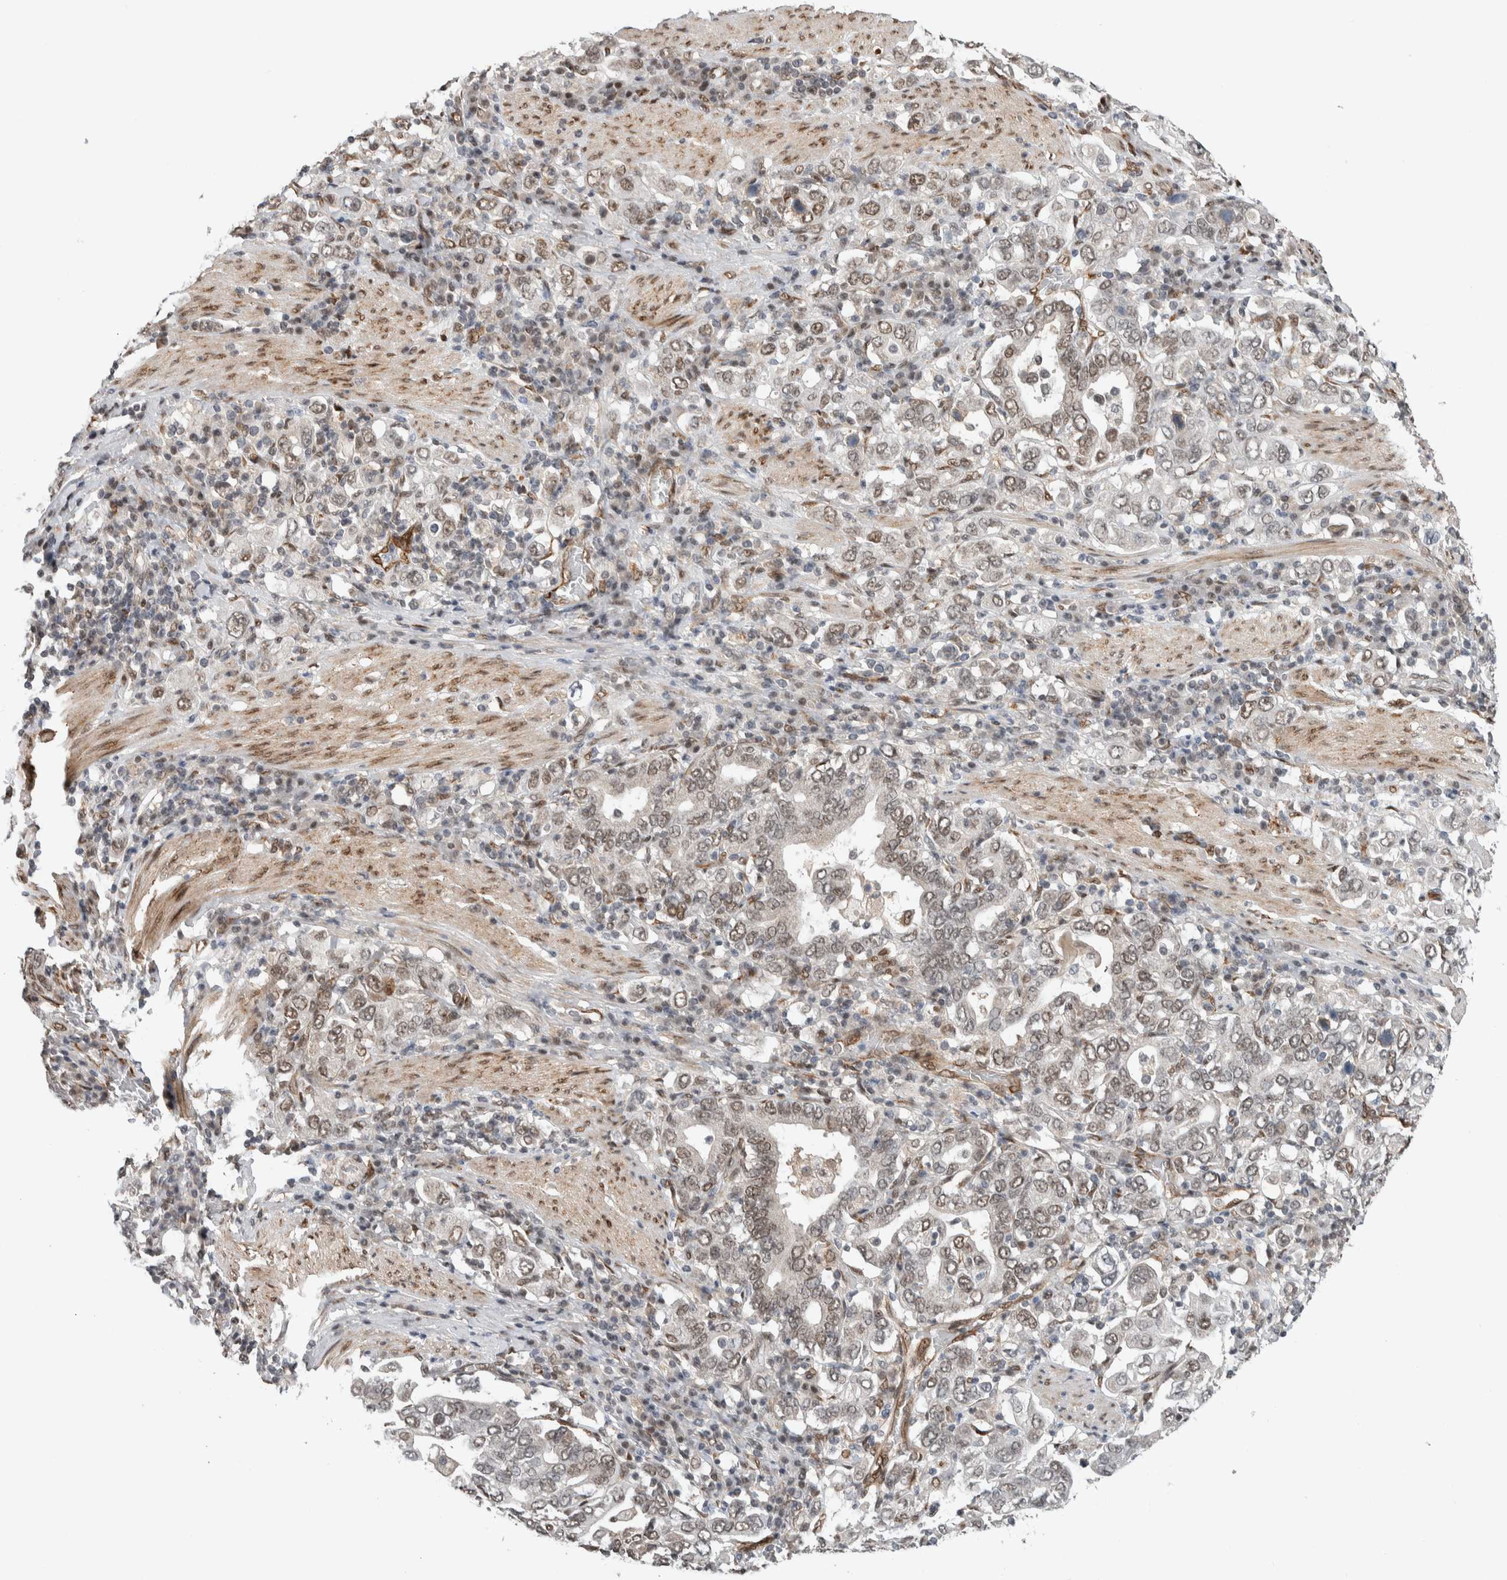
{"staining": {"intensity": "weak", "quantity": ">75%", "location": "nuclear"}, "tissue": "stomach cancer", "cell_type": "Tumor cells", "image_type": "cancer", "snomed": [{"axis": "morphology", "description": "Adenocarcinoma, NOS"}, {"axis": "topography", "description": "Stomach, upper"}], "caption": "DAB (3,3'-diaminobenzidine) immunohistochemical staining of stomach adenocarcinoma reveals weak nuclear protein staining in approximately >75% of tumor cells.", "gene": "TNRC18", "patient": {"sex": "male", "age": 62}}